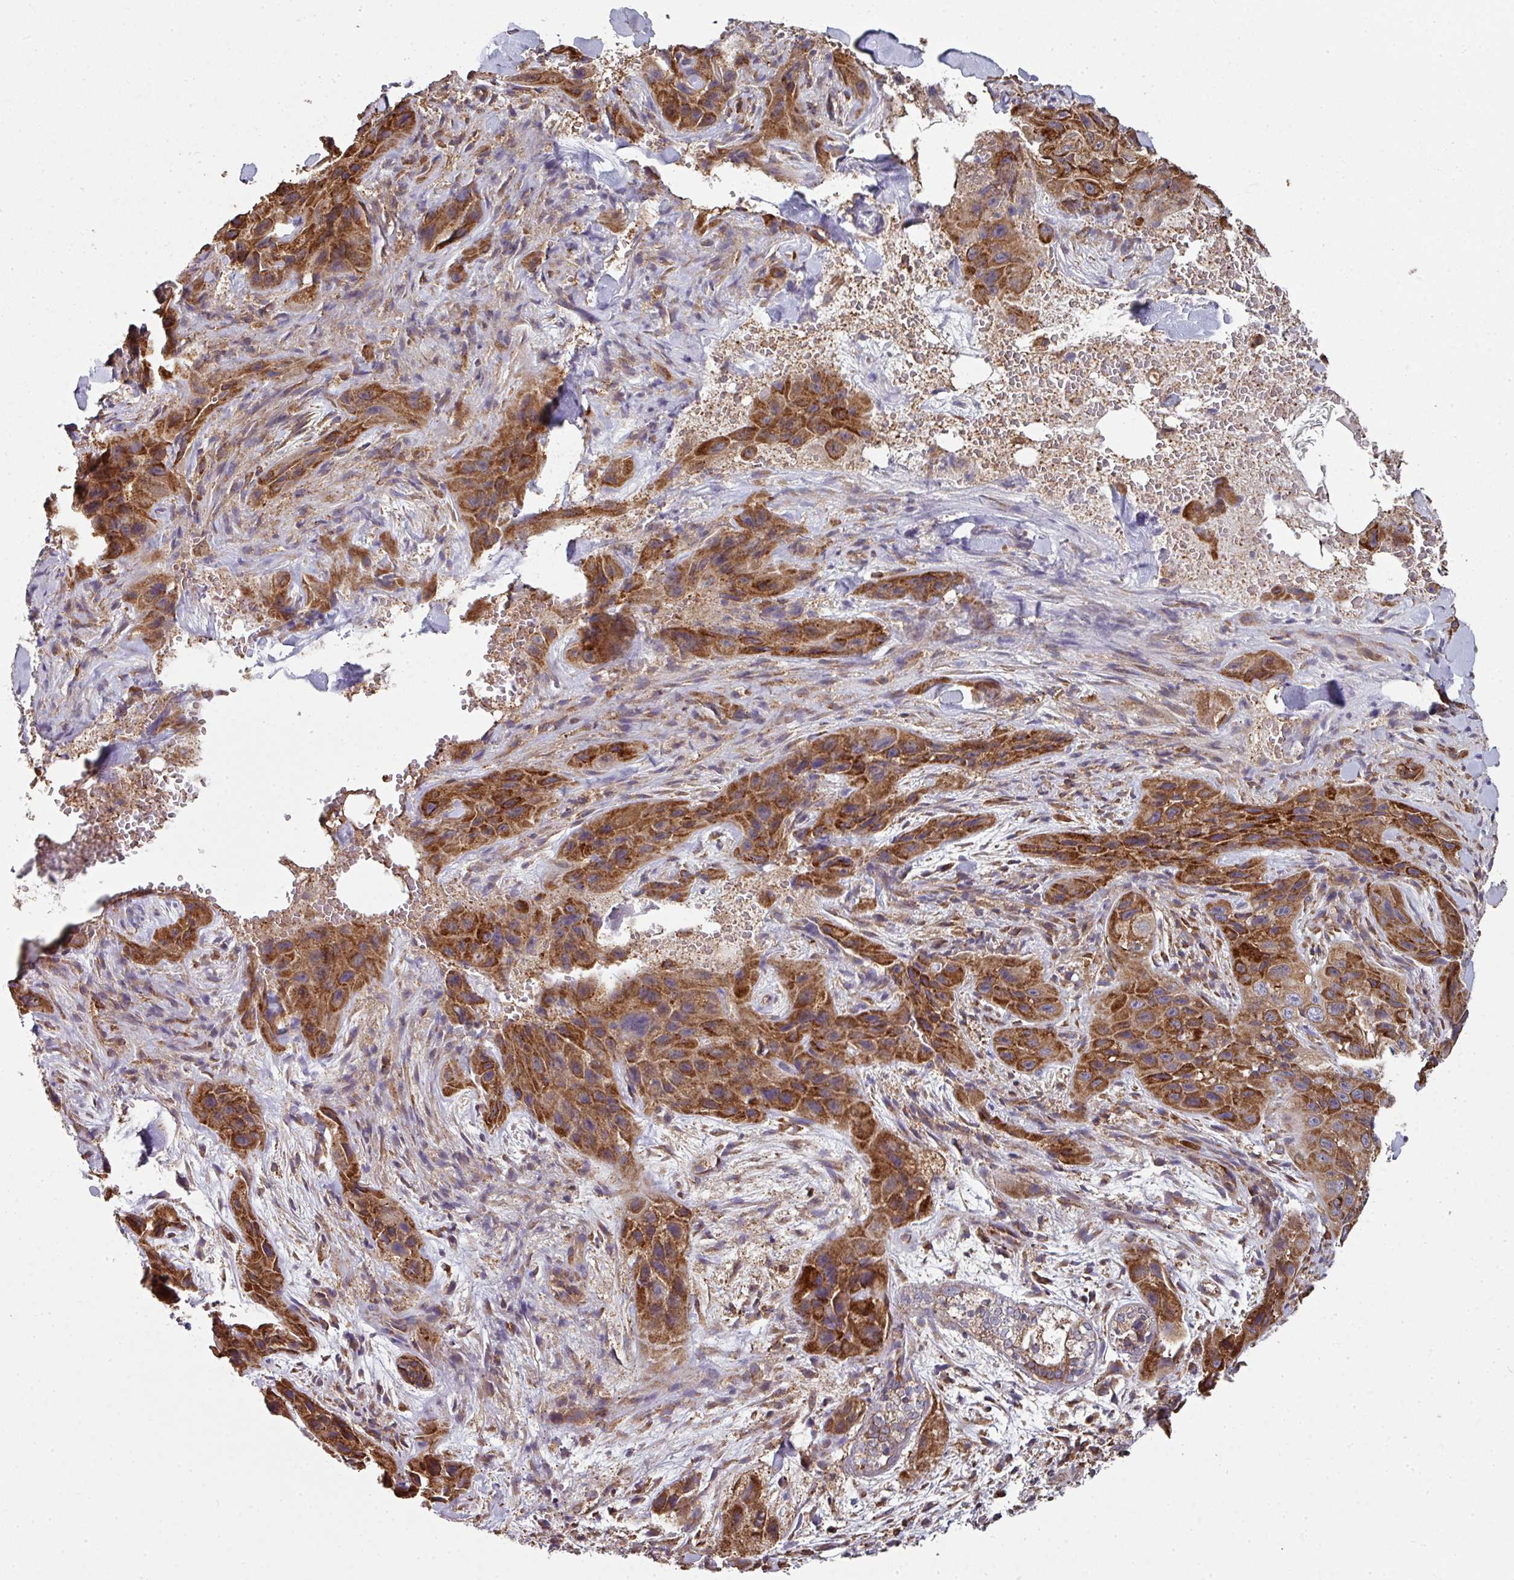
{"staining": {"intensity": "strong", "quantity": ">75%", "location": "cytoplasmic/membranous"}, "tissue": "skin cancer", "cell_type": "Tumor cells", "image_type": "cancer", "snomed": [{"axis": "morphology", "description": "Squamous cell carcinoma, NOS"}, {"axis": "topography", "description": "Skin"}, {"axis": "topography", "description": "Subcutis"}], "caption": "A micrograph of human skin cancer (squamous cell carcinoma) stained for a protein shows strong cytoplasmic/membranous brown staining in tumor cells.", "gene": "FAT4", "patient": {"sex": "male", "age": 73}}